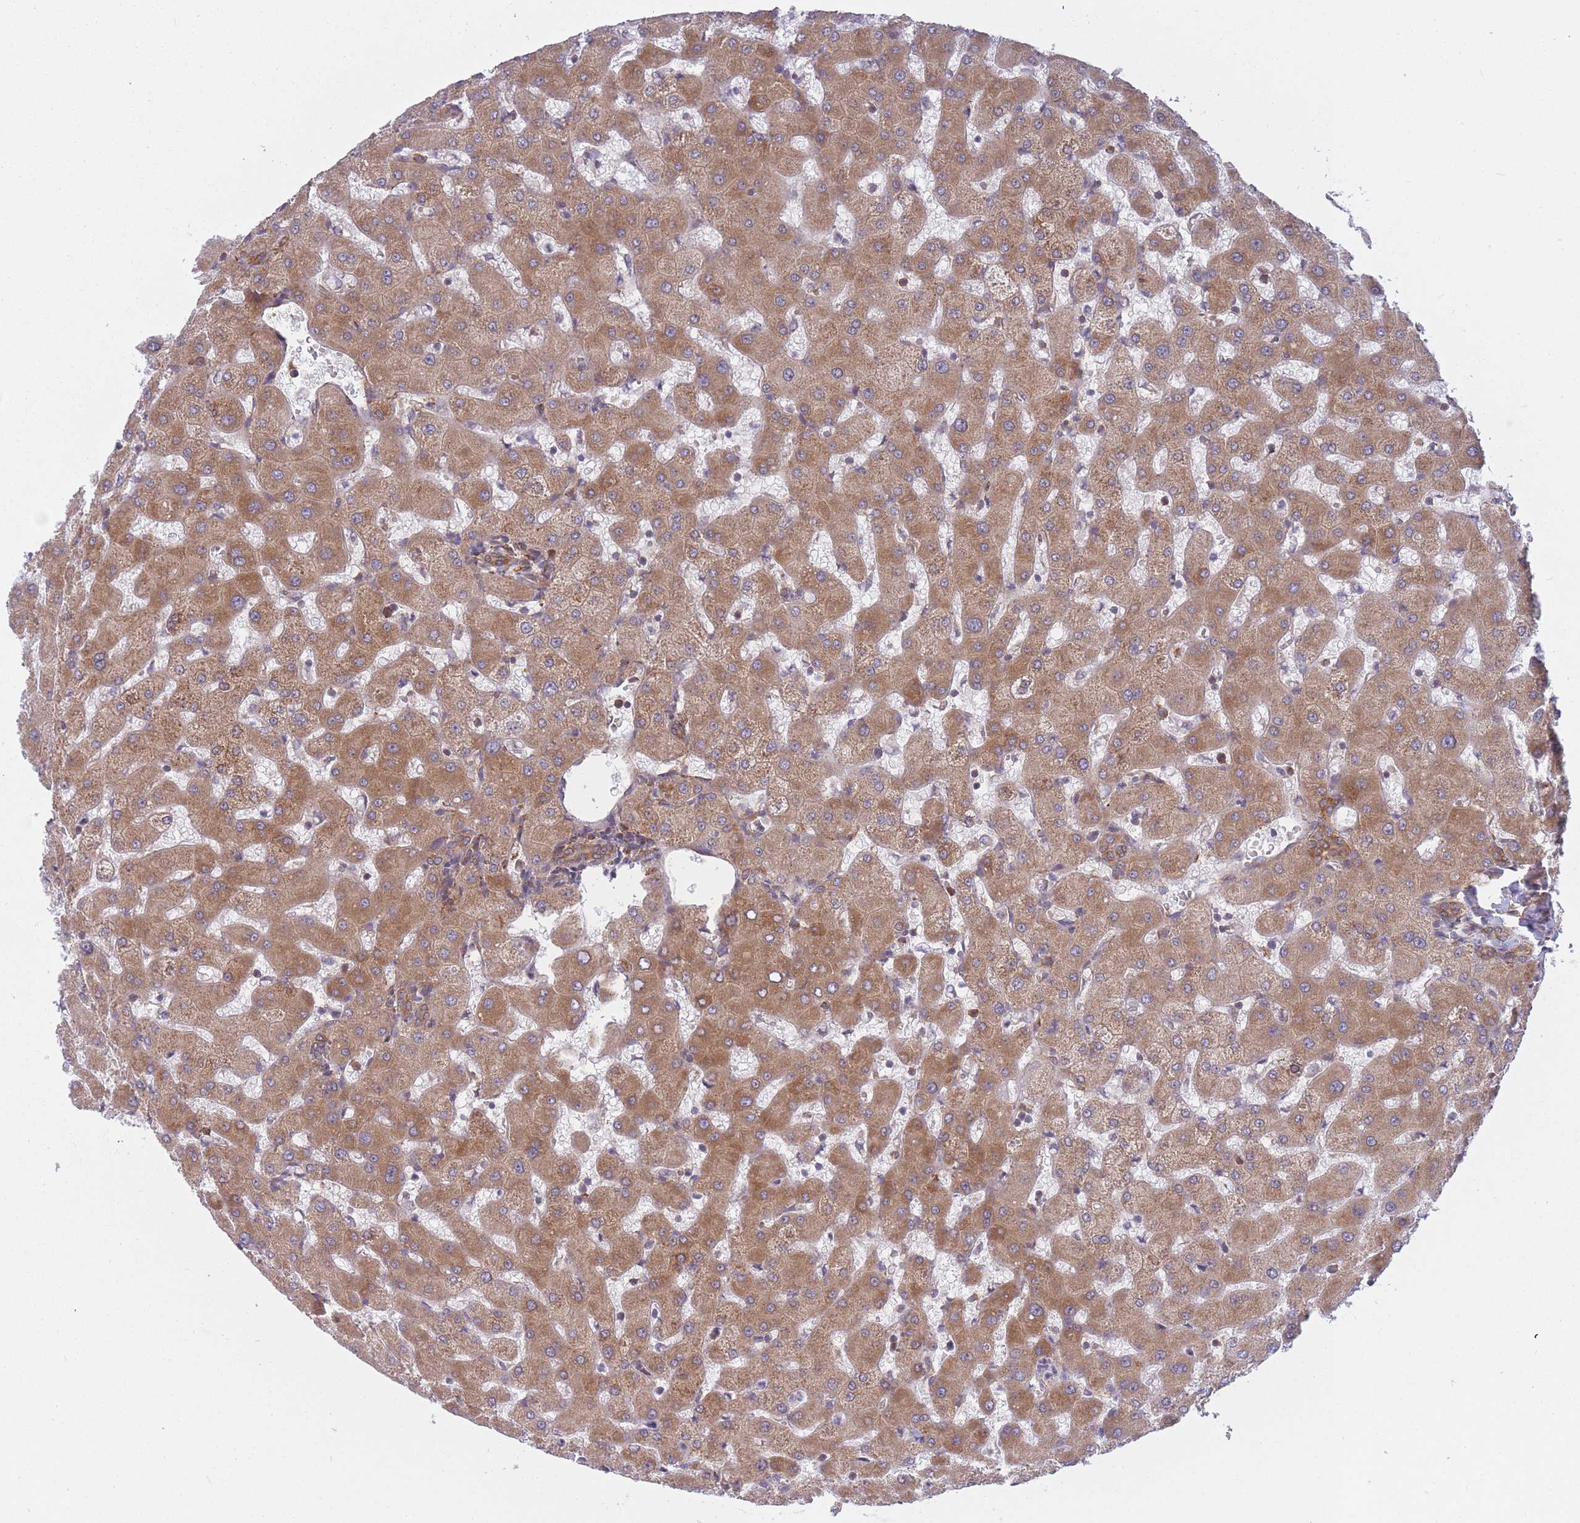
{"staining": {"intensity": "moderate", "quantity": ">75%", "location": "cytoplasmic/membranous"}, "tissue": "liver", "cell_type": "Cholangiocytes", "image_type": "normal", "snomed": [{"axis": "morphology", "description": "Normal tissue, NOS"}, {"axis": "topography", "description": "Liver"}], "caption": "A photomicrograph of liver stained for a protein shows moderate cytoplasmic/membranous brown staining in cholangiocytes. Immunohistochemistry stains the protein in brown and the nuclei are stained blue.", "gene": "CCDC124", "patient": {"sex": "female", "age": 63}}